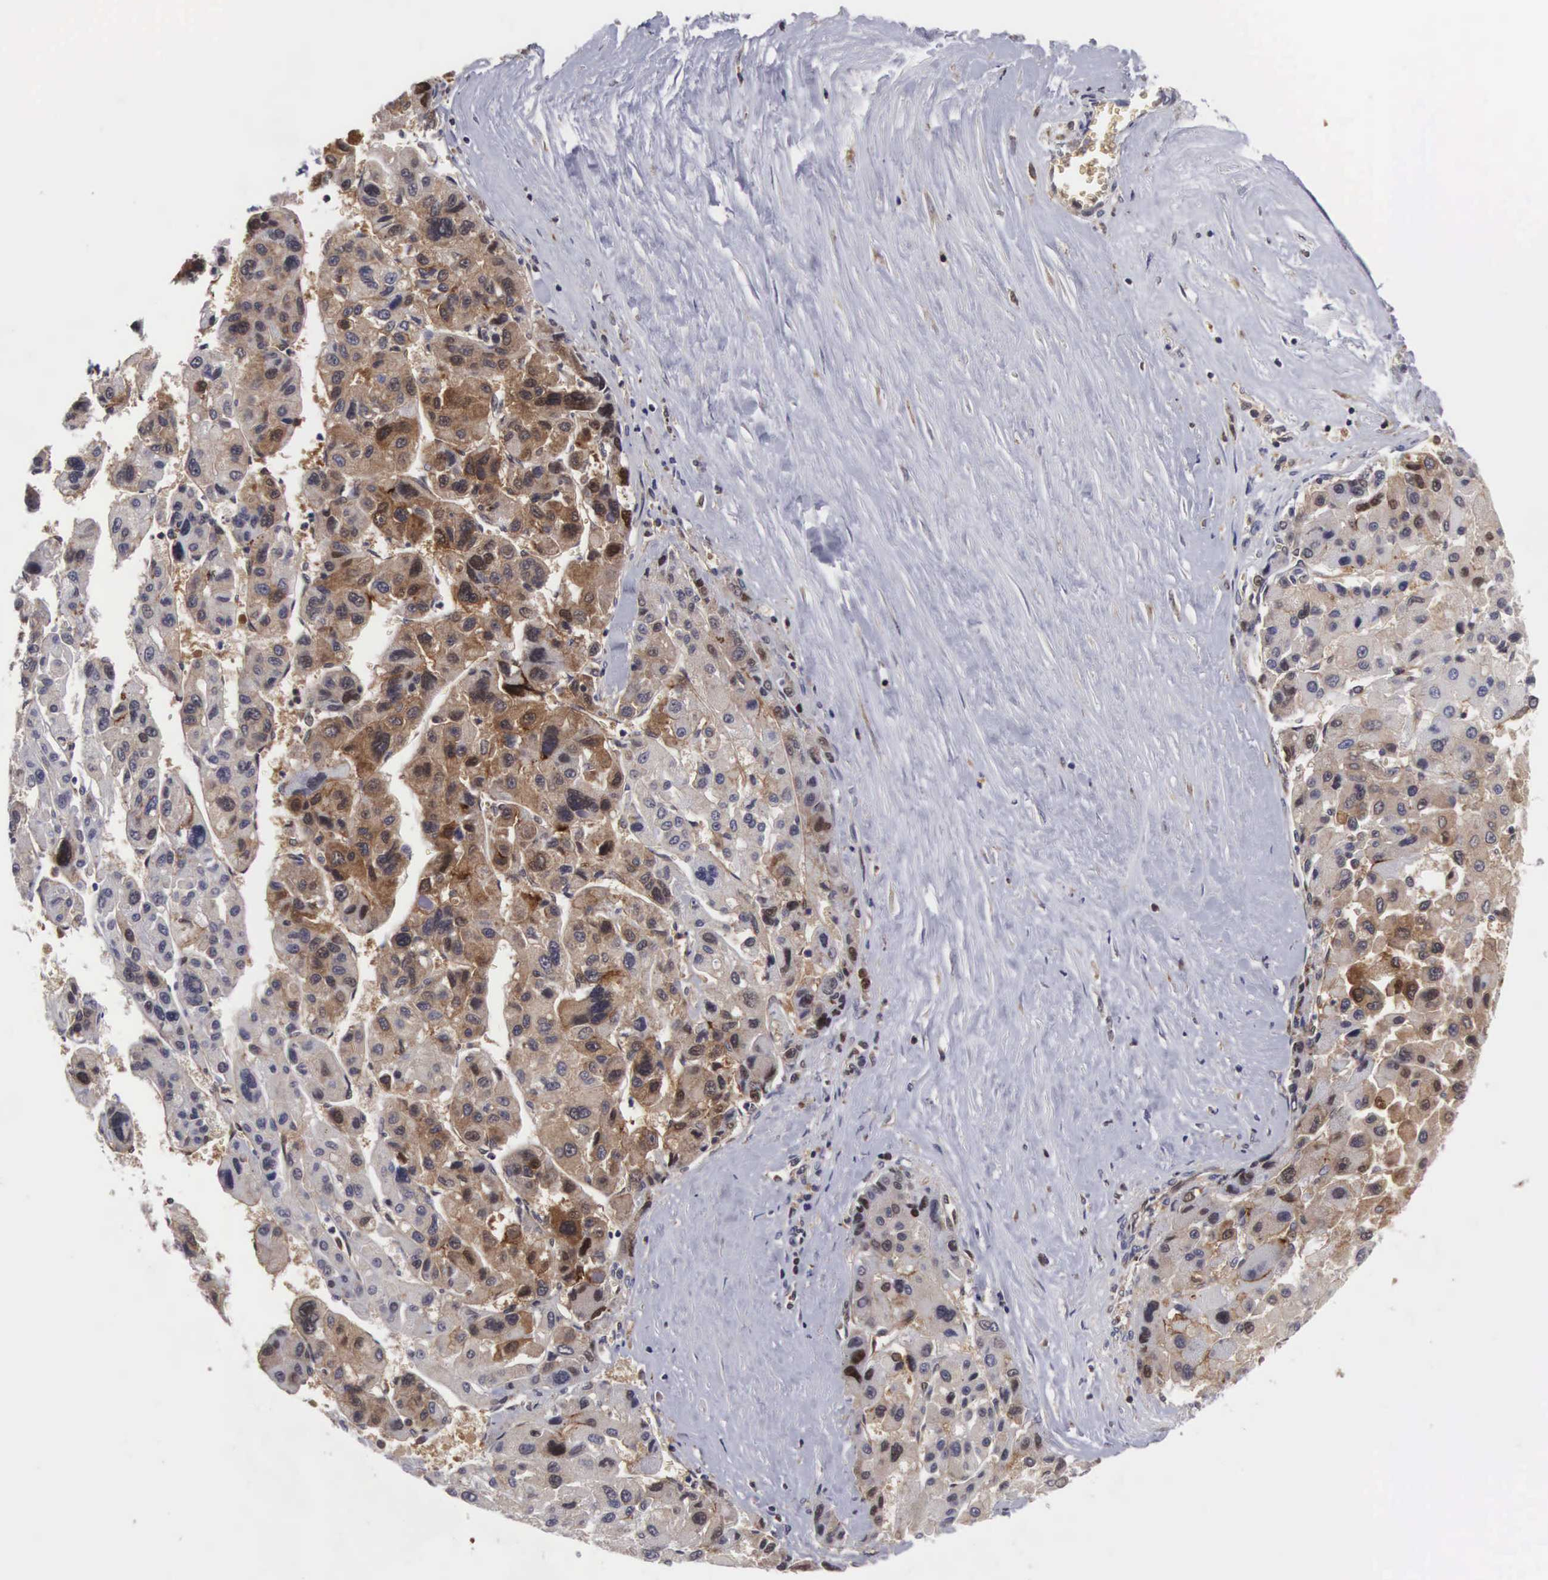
{"staining": {"intensity": "moderate", "quantity": ">75%", "location": "cytoplasmic/membranous,nuclear"}, "tissue": "liver cancer", "cell_type": "Tumor cells", "image_type": "cancer", "snomed": [{"axis": "morphology", "description": "Carcinoma, Hepatocellular, NOS"}, {"axis": "topography", "description": "Liver"}], "caption": "Brown immunohistochemical staining in human liver hepatocellular carcinoma demonstrates moderate cytoplasmic/membranous and nuclear positivity in about >75% of tumor cells. (brown staining indicates protein expression, while blue staining denotes nuclei).", "gene": "ADSL", "patient": {"sex": "male", "age": 64}}